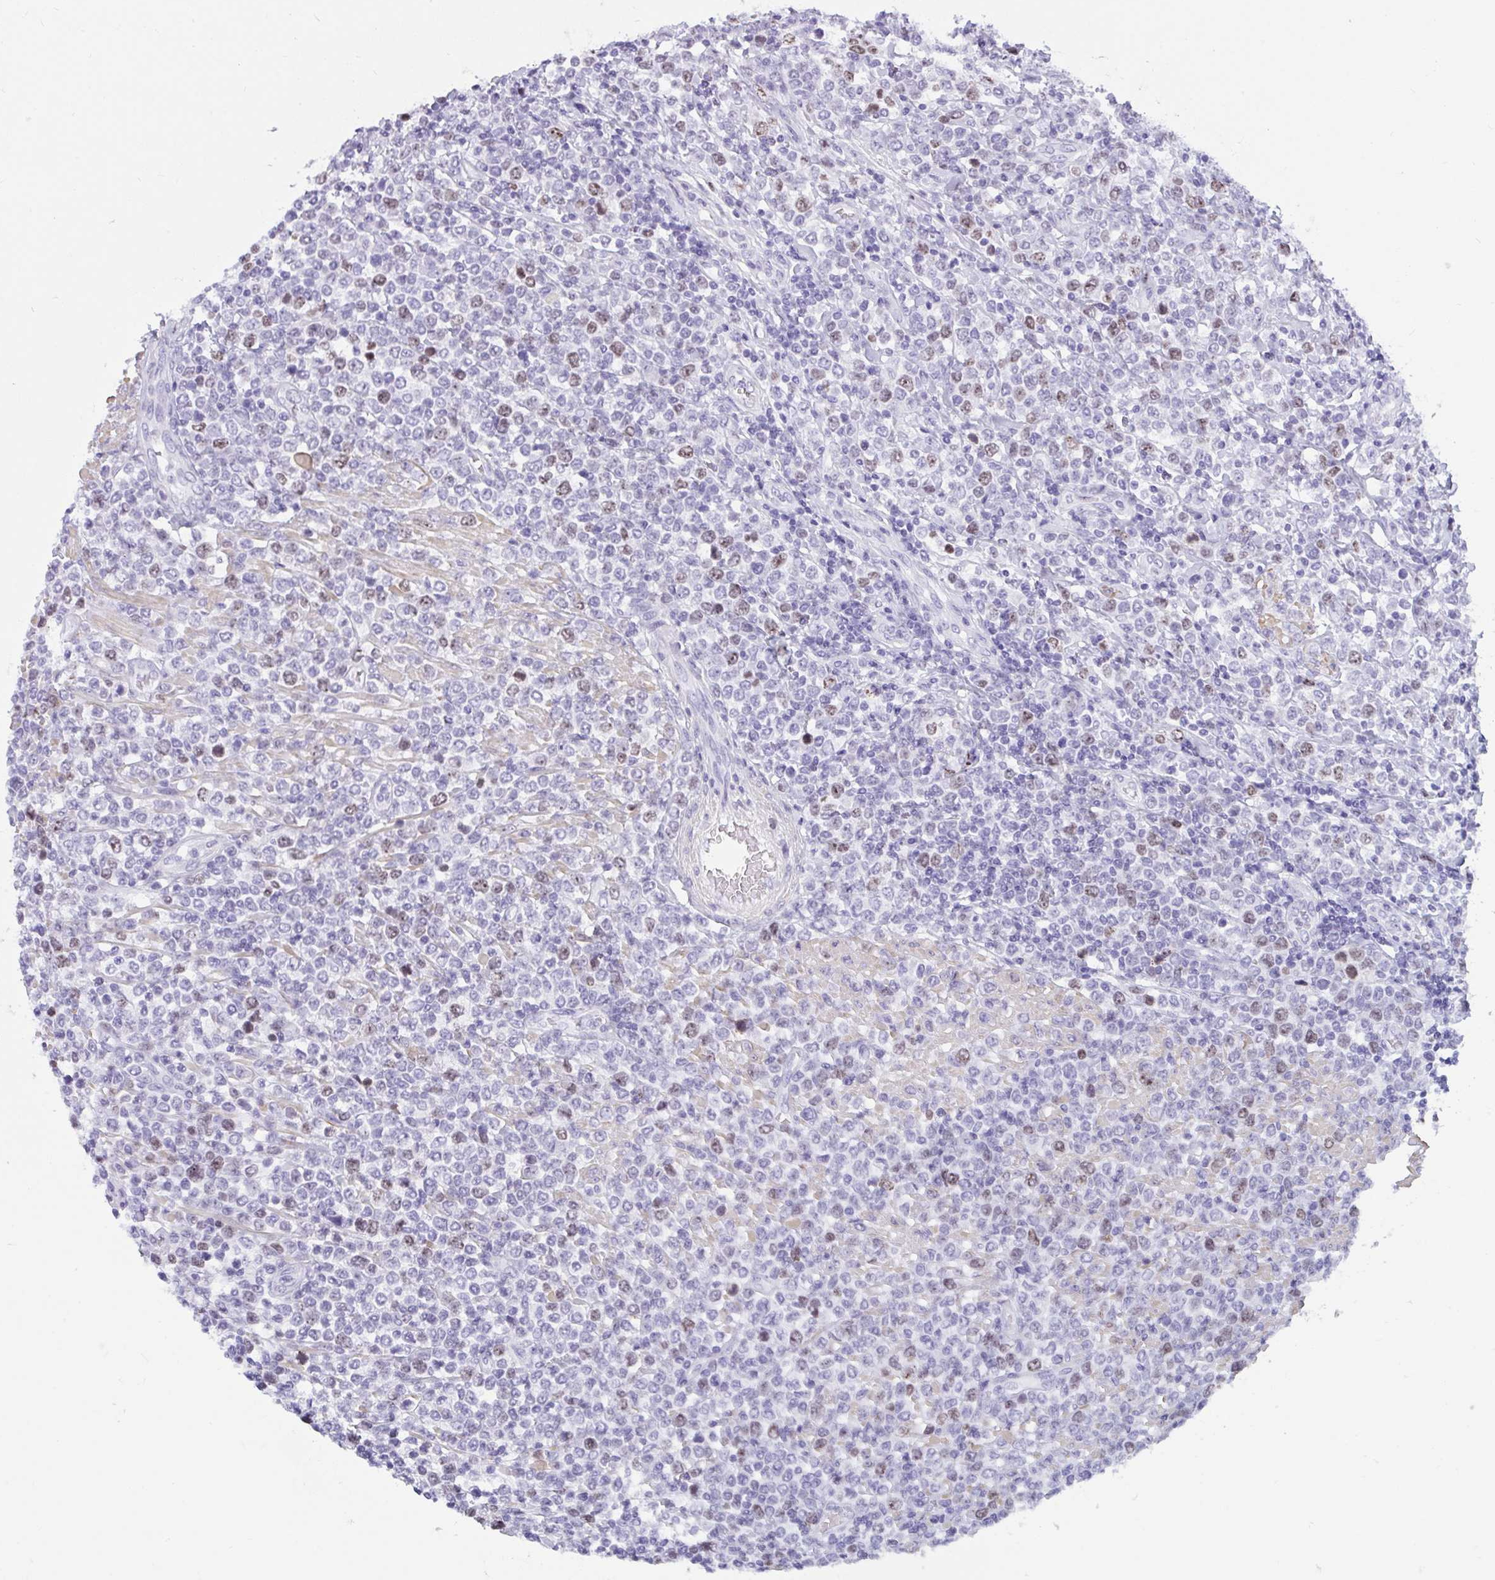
{"staining": {"intensity": "moderate", "quantity": "25%-75%", "location": "nuclear"}, "tissue": "lymphoma", "cell_type": "Tumor cells", "image_type": "cancer", "snomed": [{"axis": "morphology", "description": "Malignant lymphoma, non-Hodgkin's type, High grade"}, {"axis": "topography", "description": "Soft tissue"}], "caption": "Tumor cells reveal moderate nuclear expression in about 25%-75% of cells in lymphoma. (IHC, brightfield microscopy, high magnification).", "gene": "SUZ12", "patient": {"sex": "female", "age": 56}}